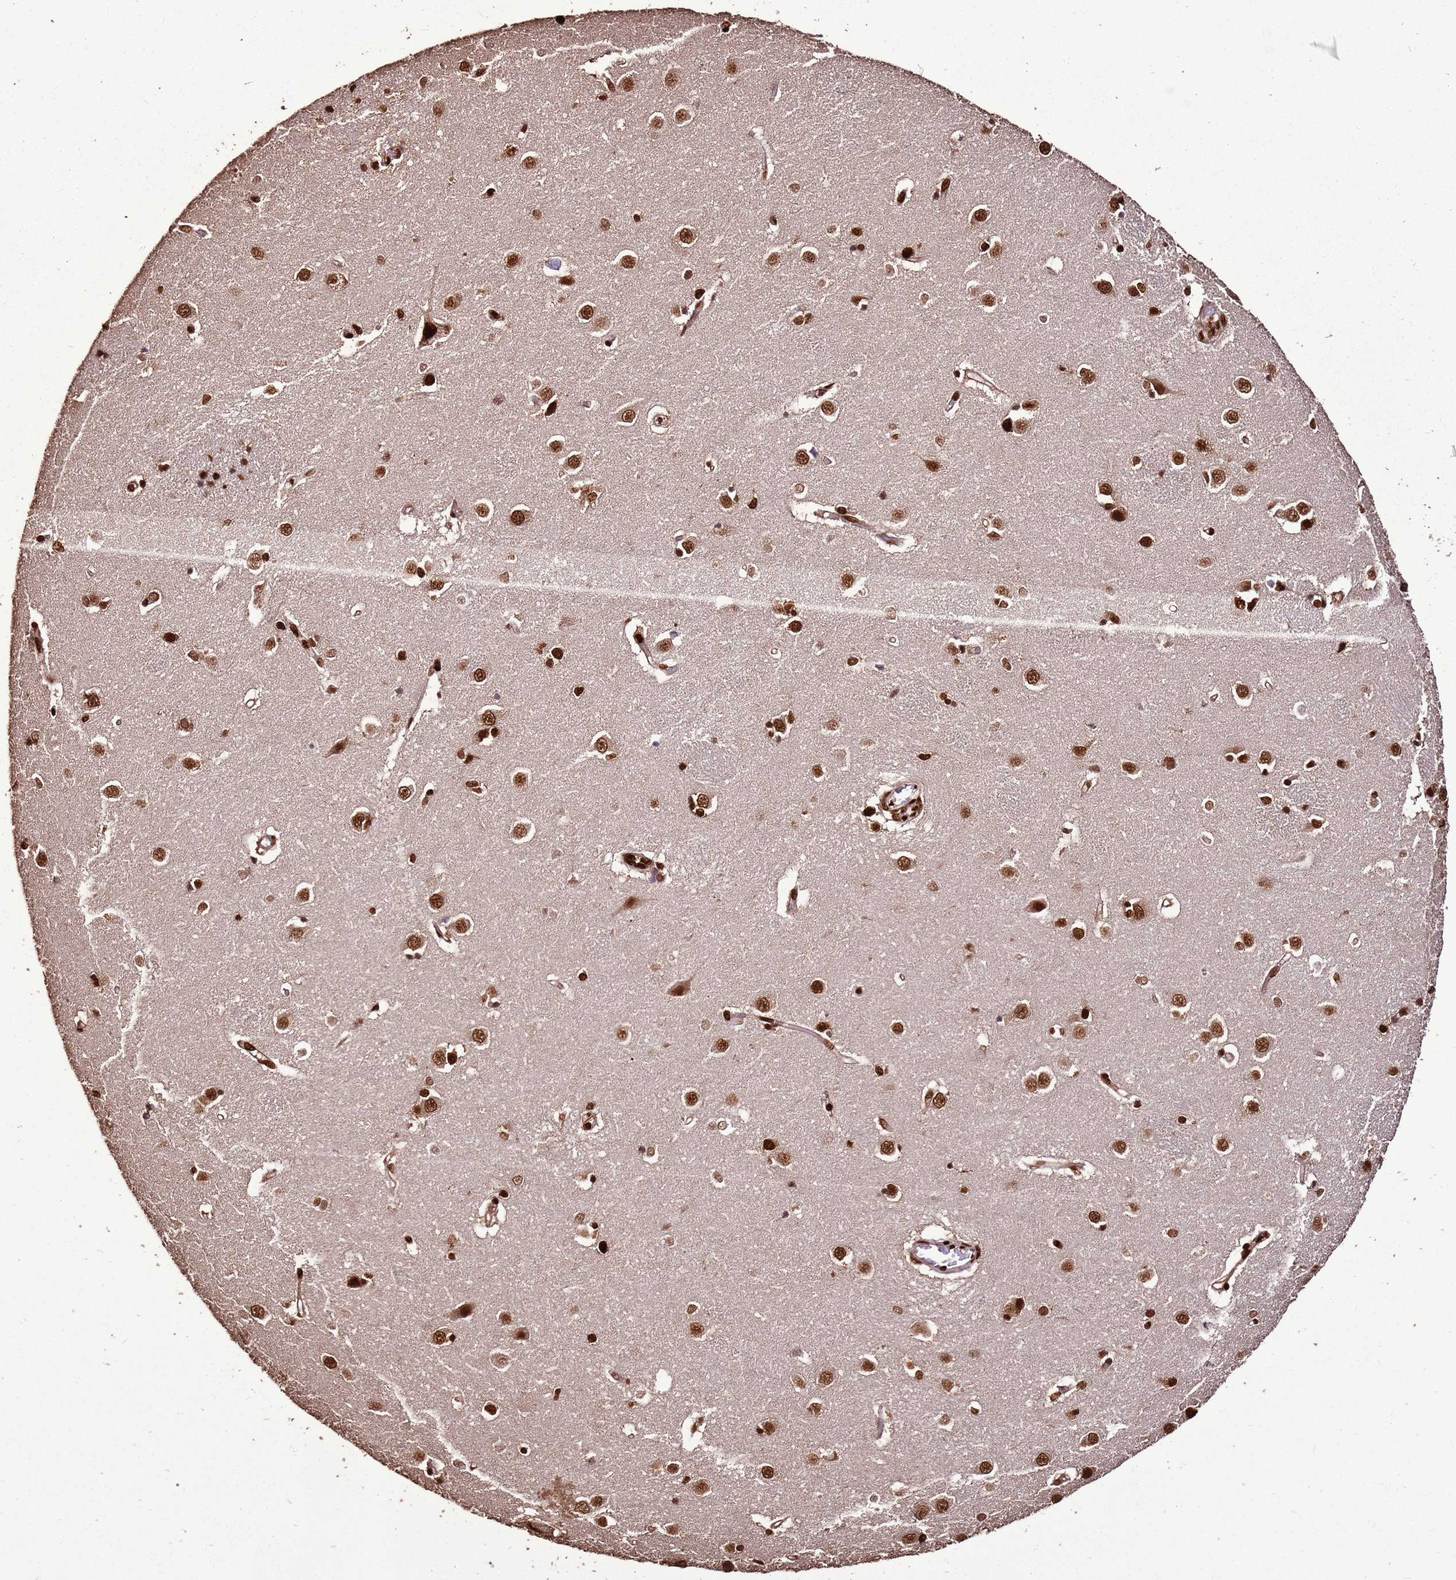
{"staining": {"intensity": "strong", "quantity": ">75%", "location": "nuclear"}, "tissue": "caudate", "cell_type": "Glial cells", "image_type": "normal", "snomed": [{"axis": "morphology", "description": "Normal tissue, NOS"}, {"axis": "topography", "description": "Lateral ventricle wall"}], "caption": "Strong nuclear protein expression is seen in approximately >75% of glial cells in caudate.", "gene": "HNRNPAB", "patient": {"sex": "male", "age": 37}}